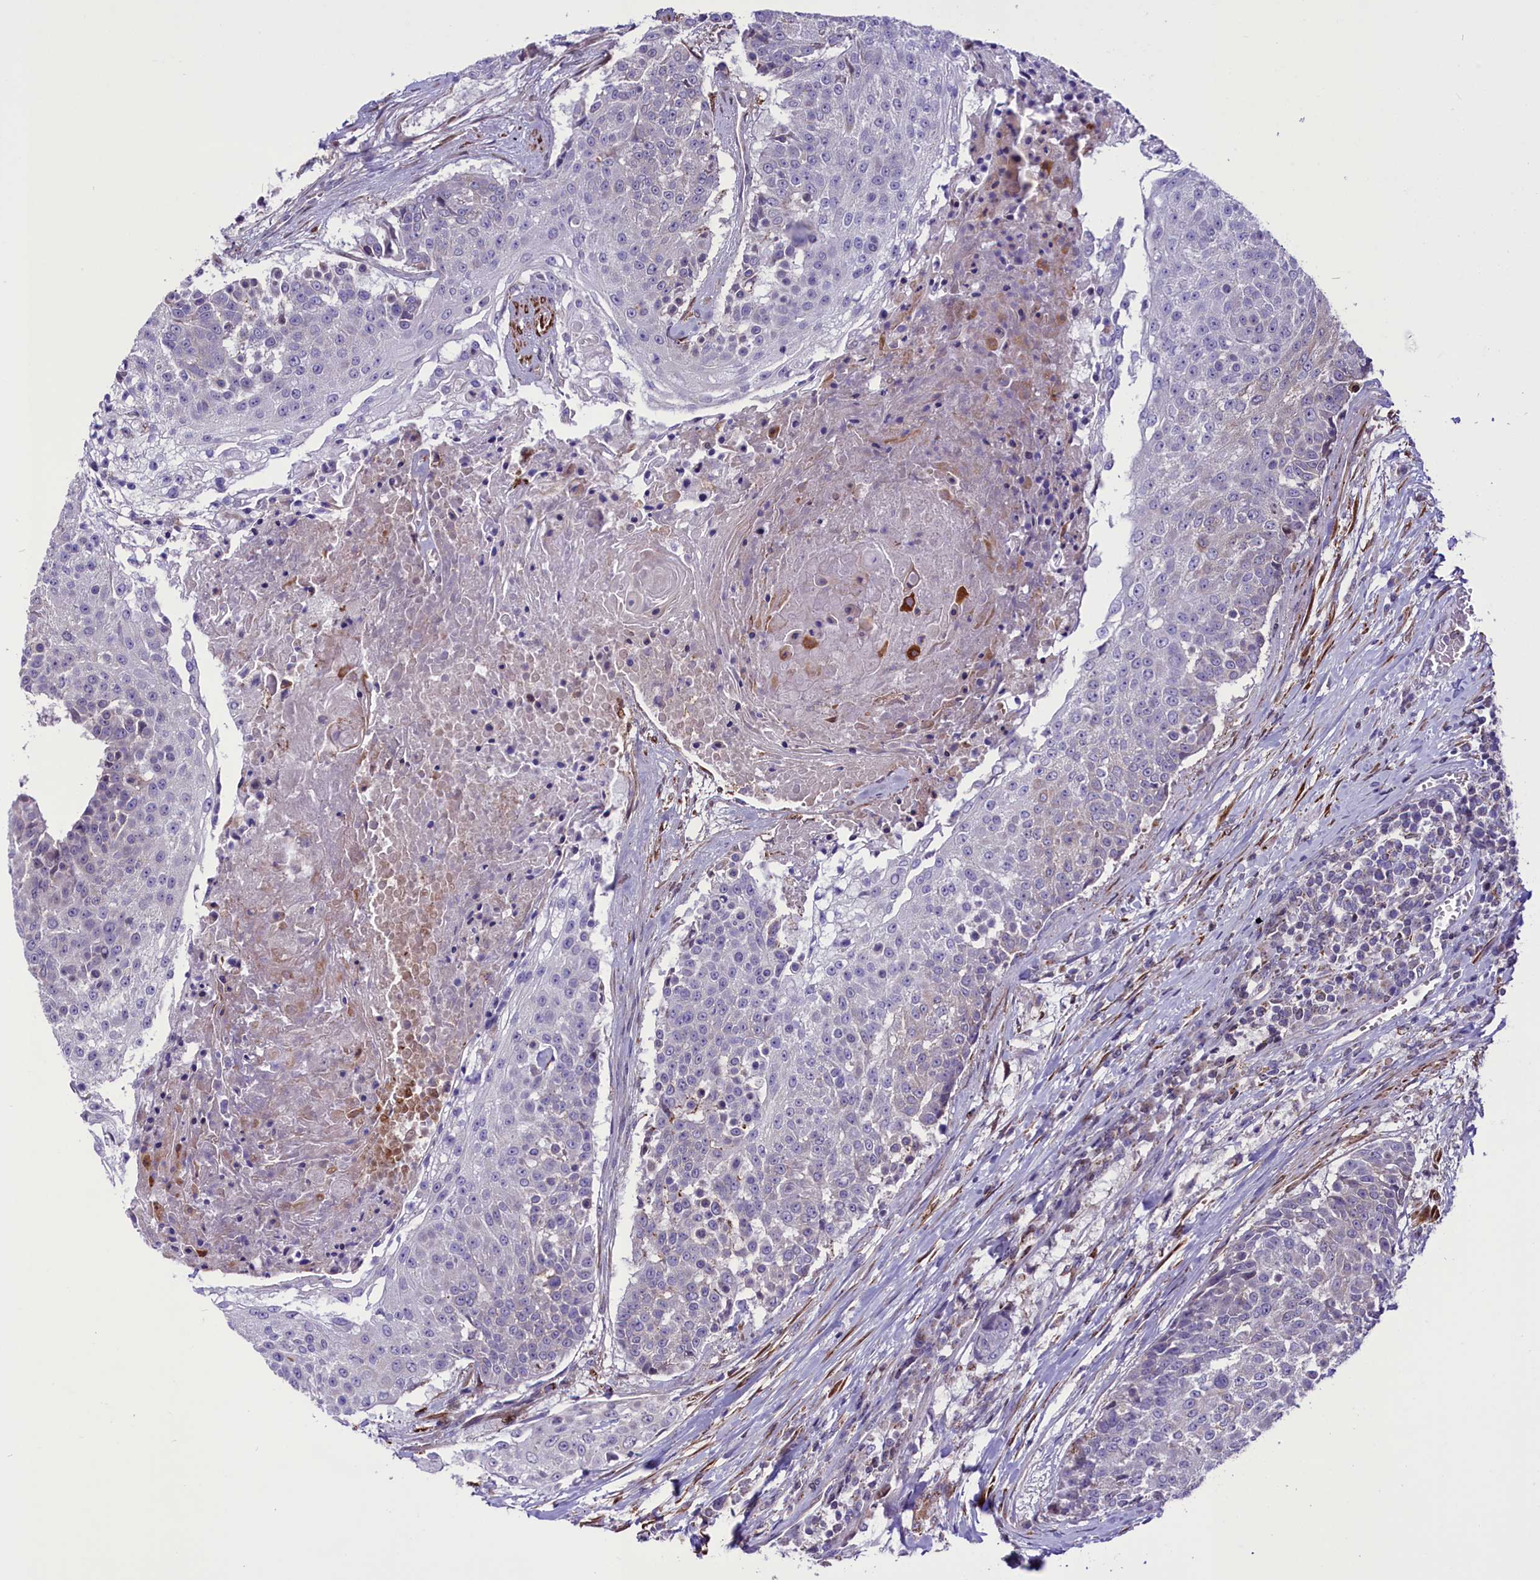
{"staining": {"intensity": "negative", "quantity": "none", "location": "none"}, "tissue": "urothelial cancer", "cell_type": "Tumor cells", "image_type": "cancer", "snomed": [{"axis": "morphology", "description": "Urothelial carcinoma, High grade"}, {"axis": "topography", "description": "Urinary bladder"}], "caption": "Protein analysis of urothelial cancer demonstrates no significant expression in tumor cells. (DAB IHC, high magnification).", "gene": "MIEF2", "patient": {"sex": "female", "age": 63}}